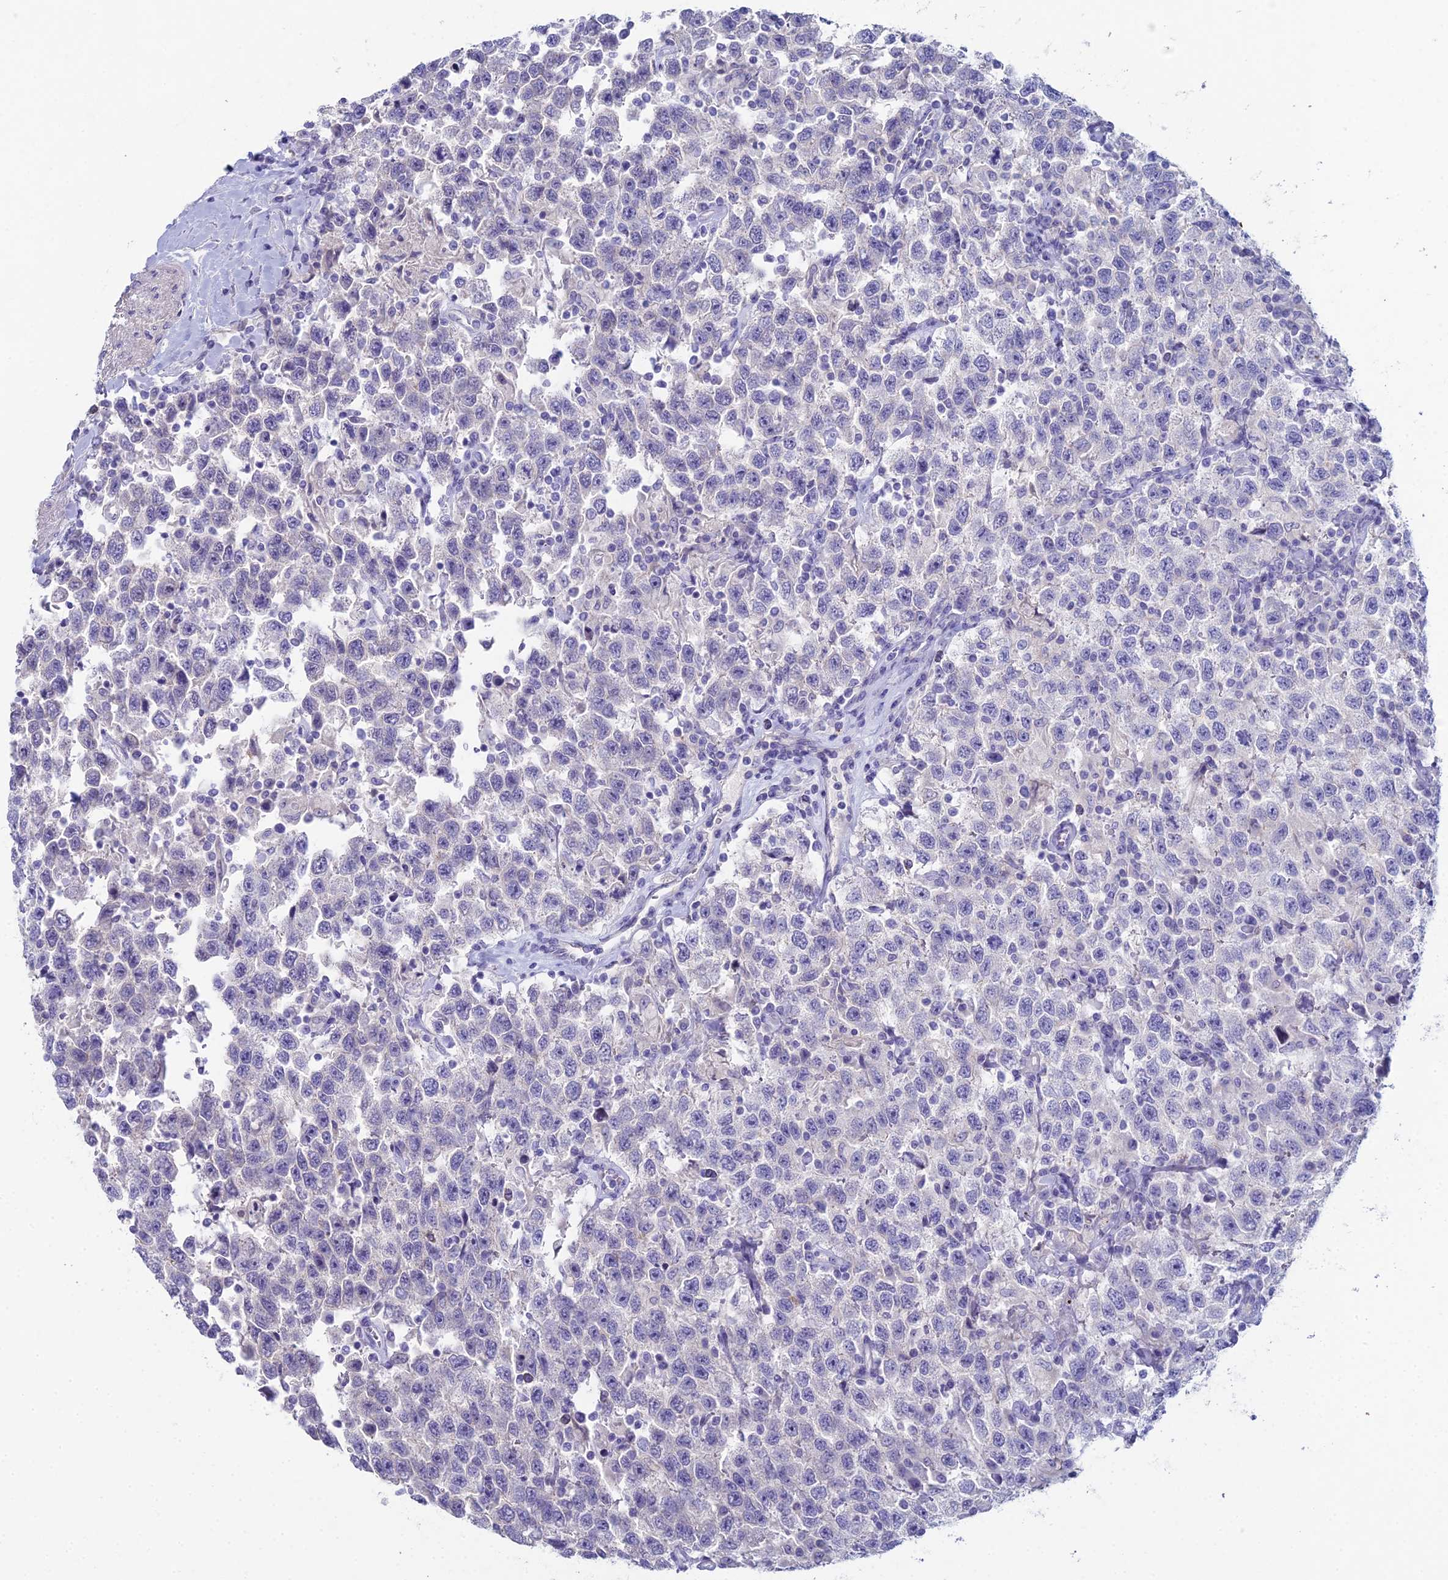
{"staining": {"intensity": "negative", "quantity": "none", "location": "none"}, "tissue": "testis cancer", "cell_type": "Tumor cells", "image_type": "cancer", "snomed": [{"axis": "morphology", "description": "Seminoma, NOS"}, {"axis": "topography", "description": "Testis"}], "caption": "Histopathology image shows no protein positivity in tumor cells of seminoma (testis) tissue. (DAB immunohistochemistry (IHC) with hematoxylin counter stain).", "gene": "NCAM1", "patient": {"sex": "male", "age": 41}}